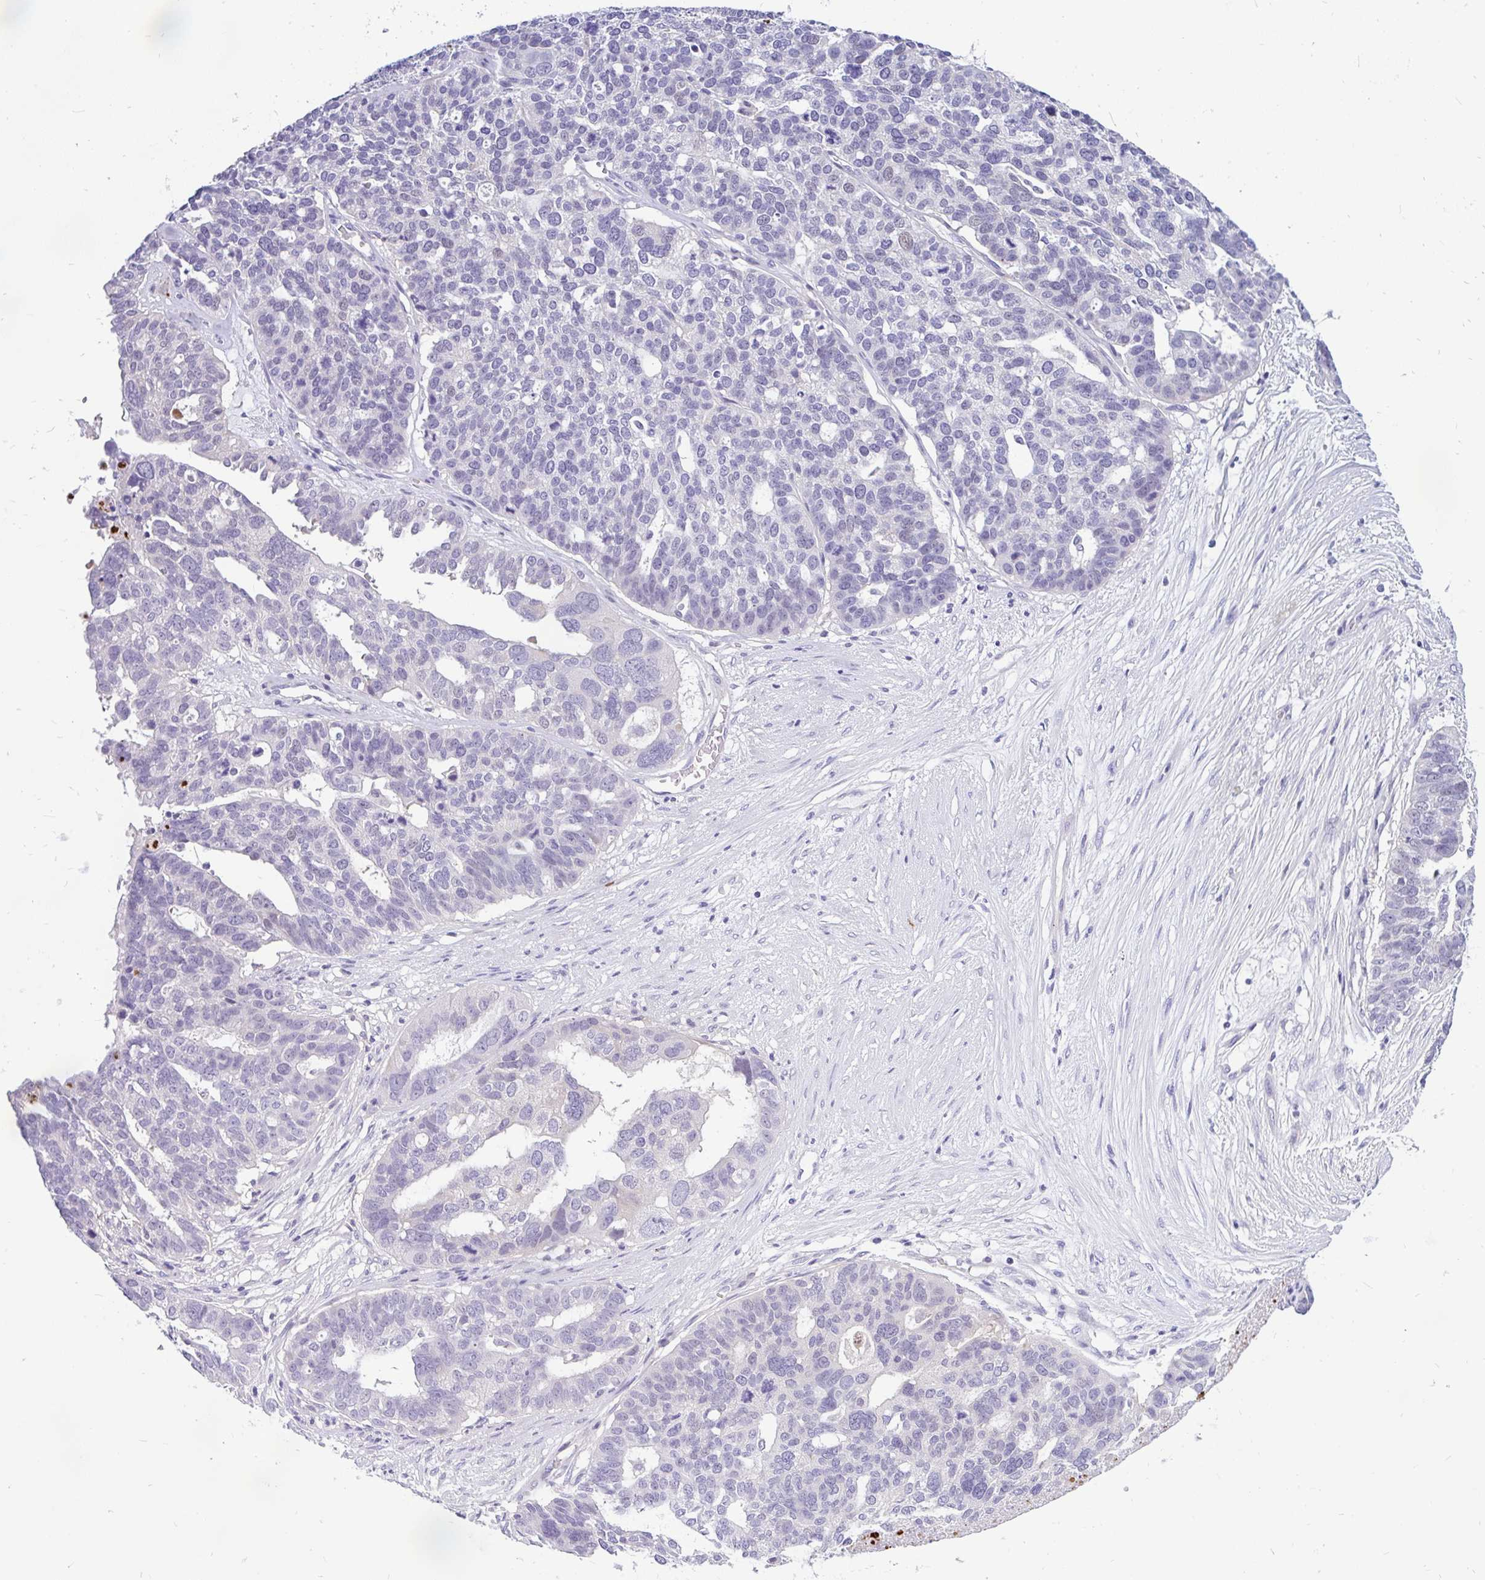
{"staining": {"intensity": "negative", "quantity": "none", "location": "none"}, "tissue": "ovarian cancer", "cell_type": "Tumor cells", "image_type": "cancer", "snomed": [{"axis": "morphology", "description": "Cystadenocarcinoma, serous, NOS"}, {"axis": "topography", "description": "Ovary"}], "caption": "Immunohistochemistry (IHC) of ovarian serous cystadenocarcinoma exhibits no staining in tumor cells.", "gene": "KIAA2013", "patient": {"sex": "female", "age": 59}}